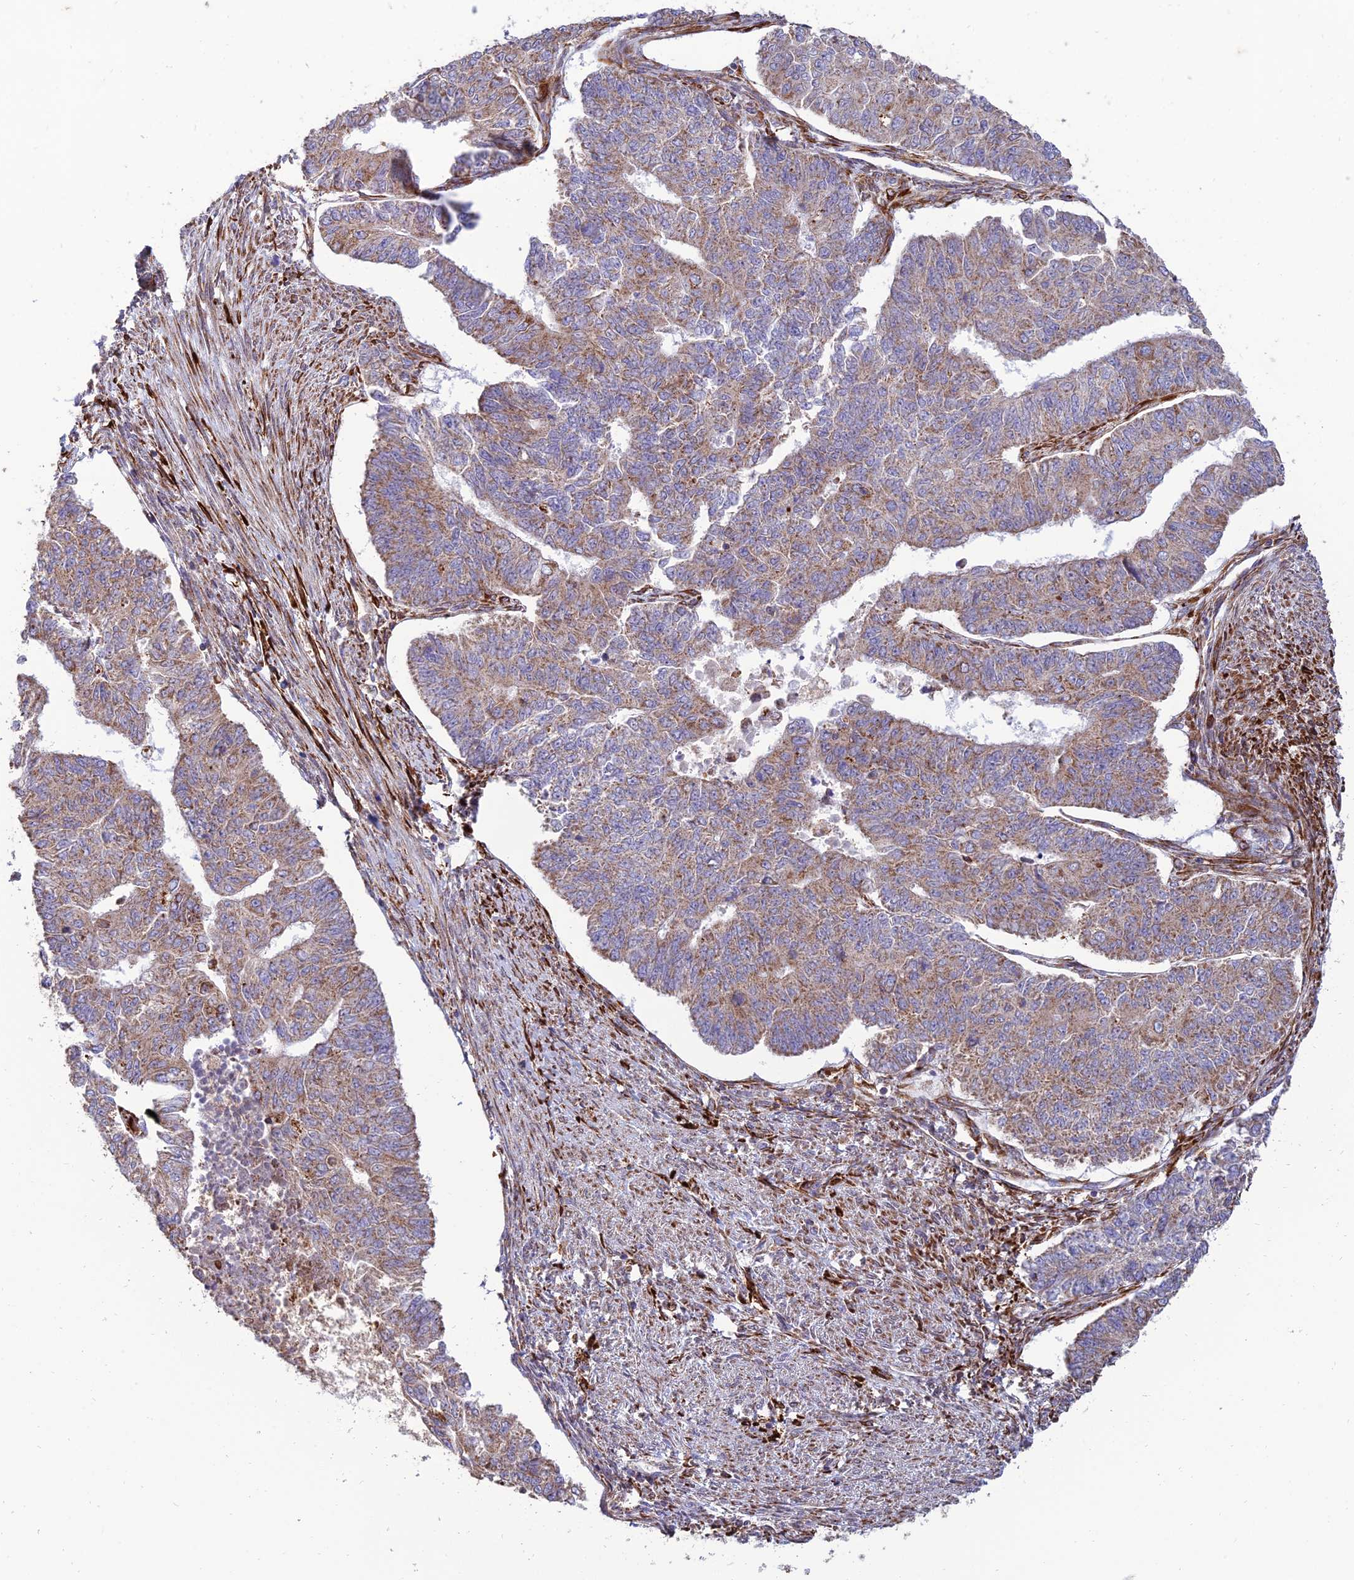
{"staining": {"intensity": "weak", "quantity": ">75%", "location": "cytoplasmic/membranous"}, "tissue": "endometrial cancer", "cell_type": "Tumor cells", "image_type": "cancer", "snomed": [{"axis": "morphology", "description": "Adenocarcinoma, NOS"}, {"axis": "topography", "description": "Endometrium"}], "caption": "Tumor cells exhibit weak cytoplasmic/membranous staining in about >75% of cells in adenocarcinoma (endometrial).", "gene": "RCN3", "patient": {"sex": "female", "age": 32}}